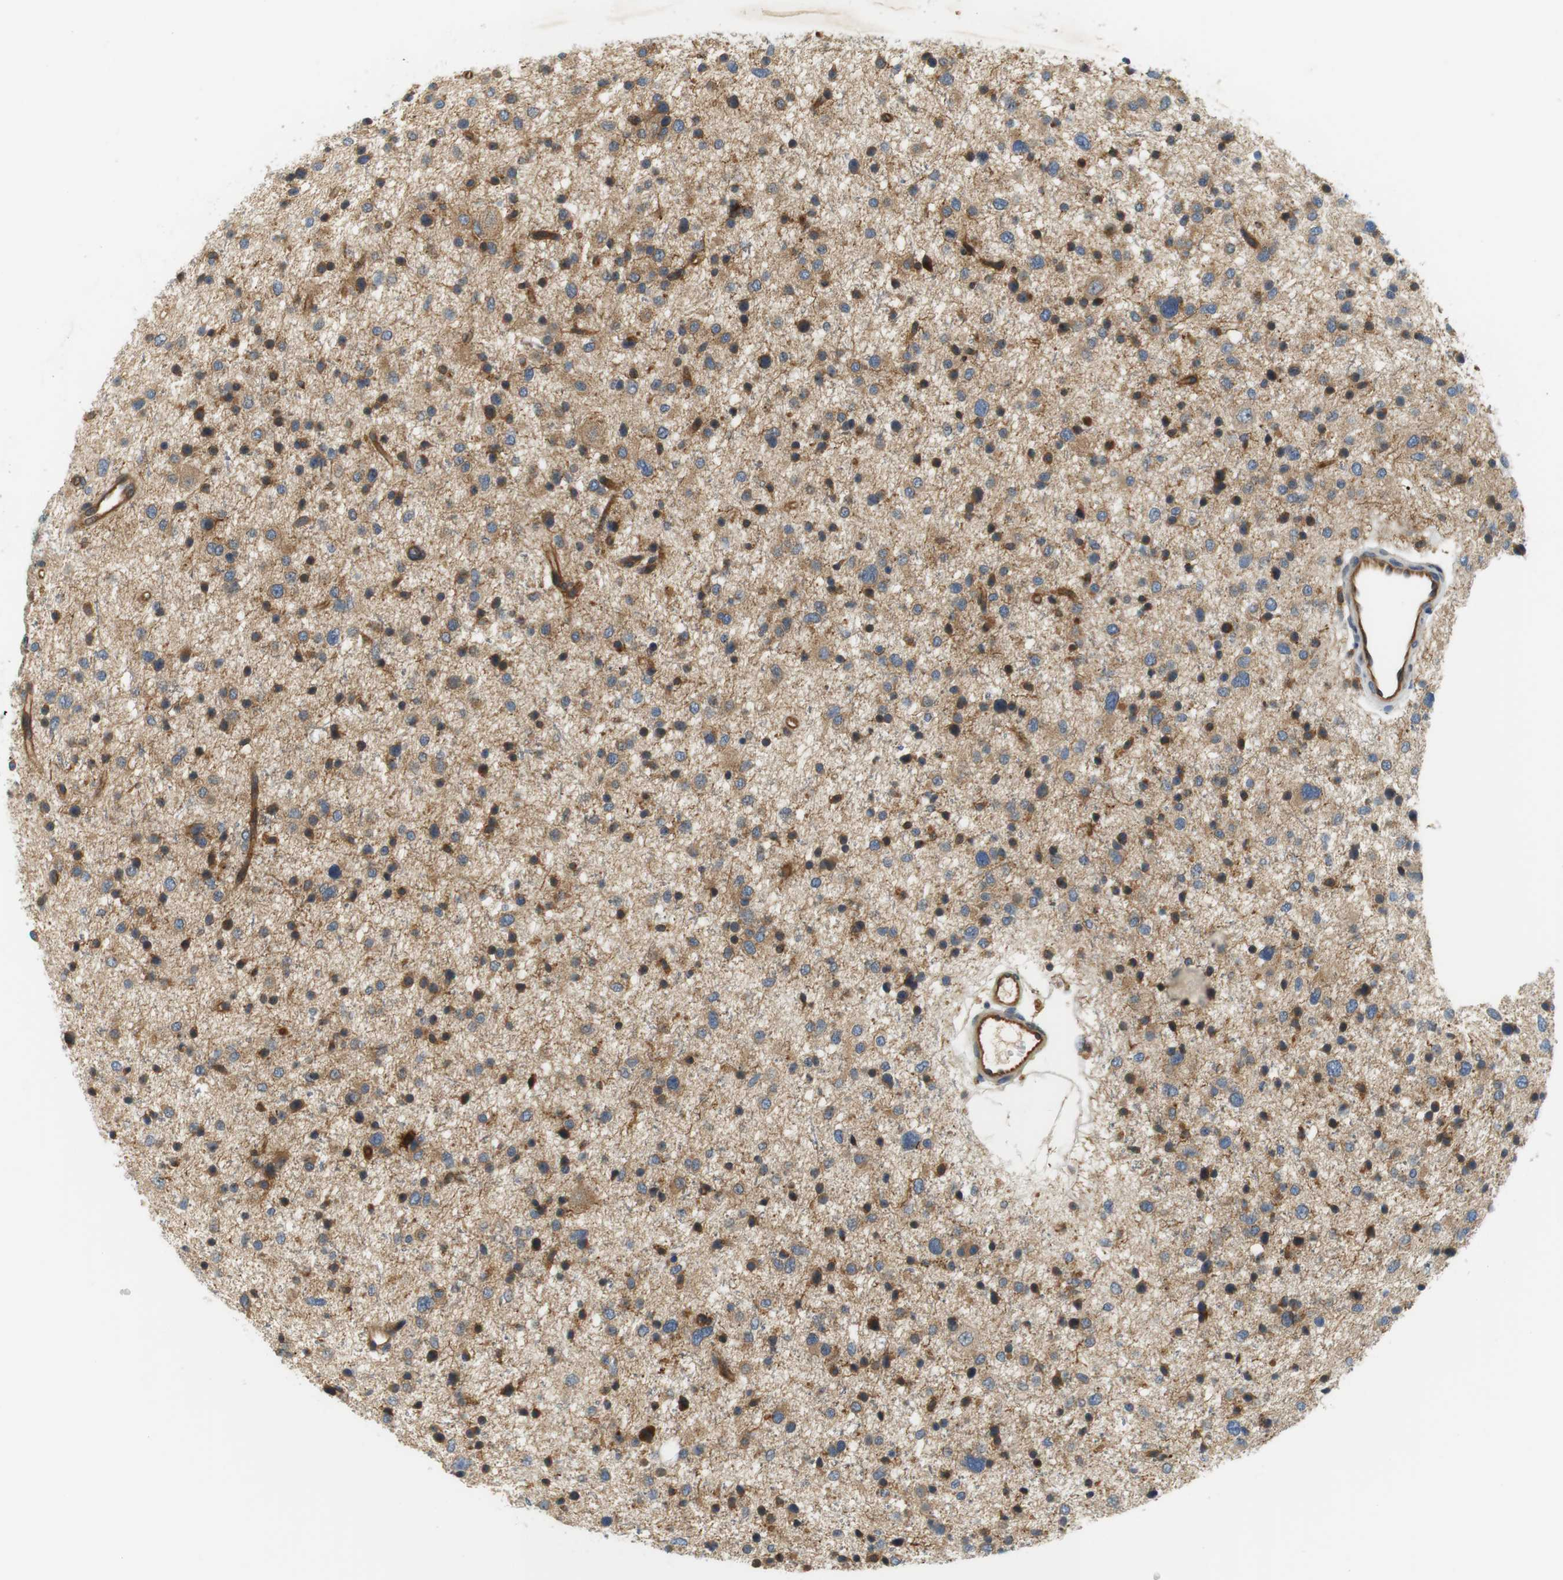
{"staining": {"intensity": "weak", "quantity": "25%-75%", "location": "cytoplasmic/membranous"}, "tissue": "glioma", "cell_type": "Tumor cells", "image_type": "cancer", "snomed": [{"axis": "morphology", "description": "Glioma, malignant, Low grade"}, {"axis": "topography", "description": "Brain"}], "caption": "Approximately 25%-75% of tumor cells in human glioma reveal weak cytoplasmic/membranous protein staining as visualized by brown immunohistochemical staining.", "gene": "SH3GLB1", "patient": {"sex": "female", "age": 37}}